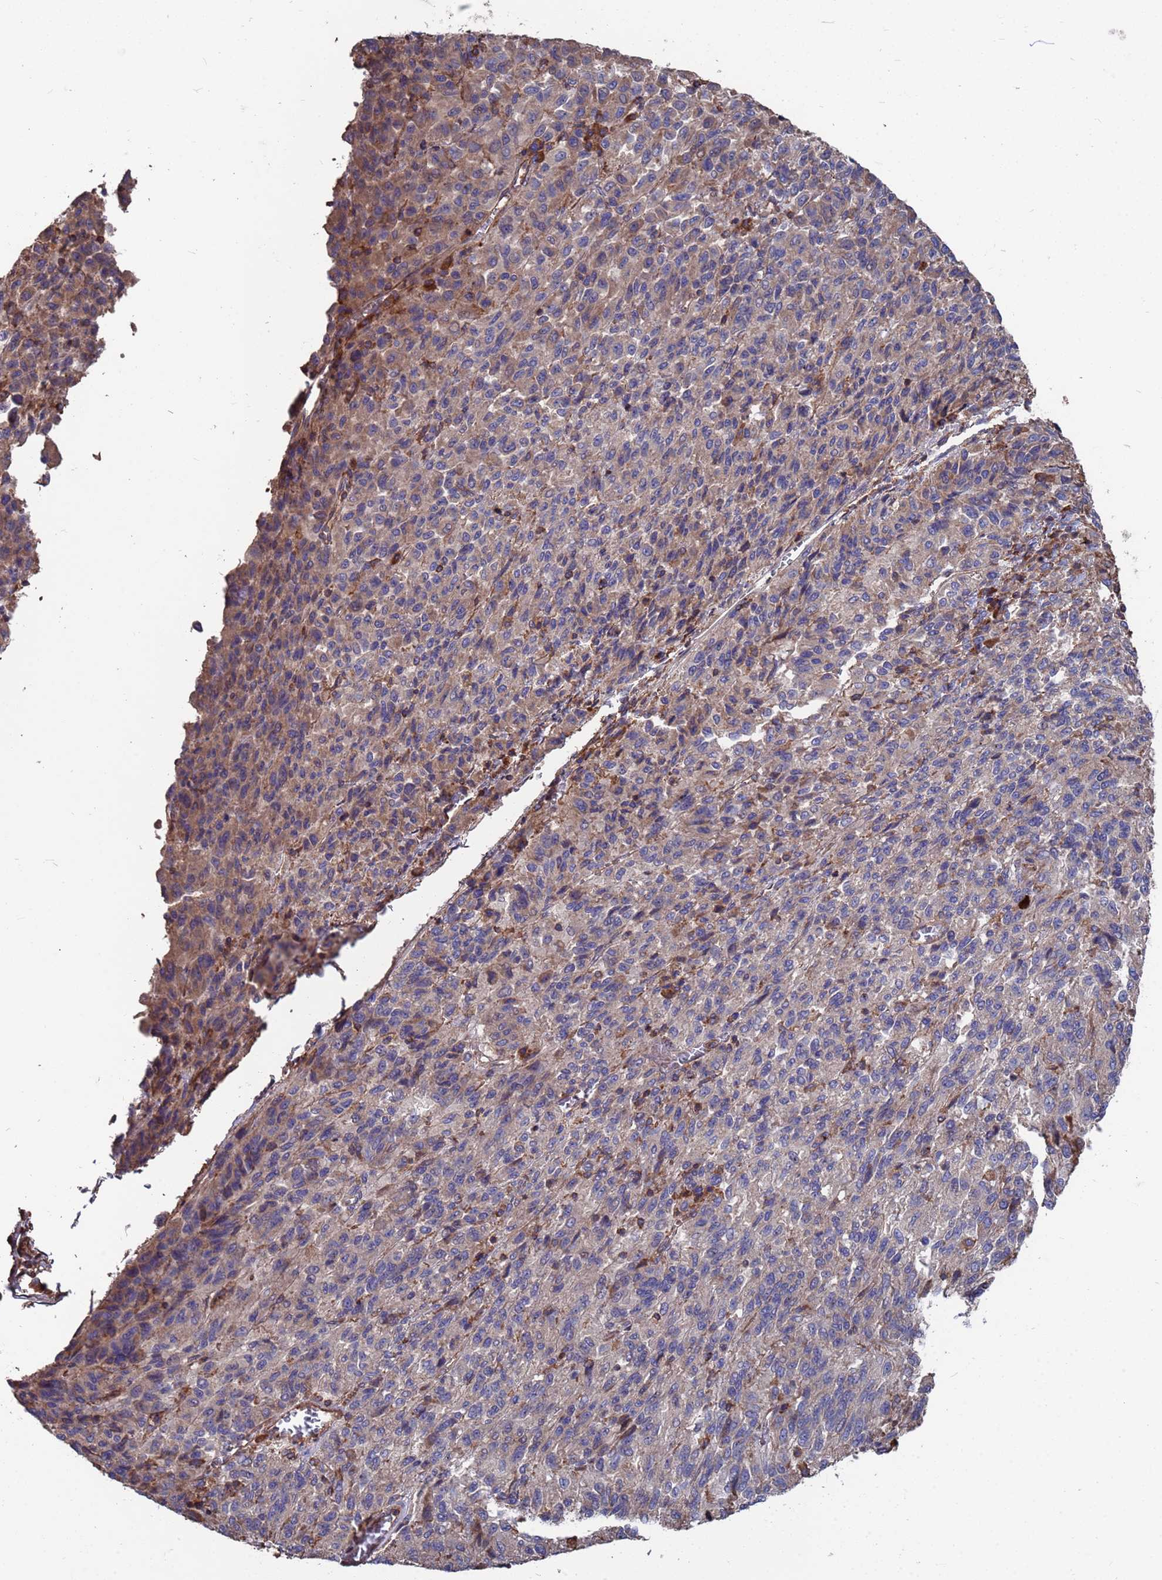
{"staining": {"intensity": "negative", "quantity": "none", "location": "none"}, "tissue": "melanoma", "cell_type": "Tumor cells", "image_type": "cancer", "snomed": [{"axis": "morphology", "description": "Malignant melanoma, Metastatic site"}, {"axis": "topography", "description": "Lung"}], "caption": "A photomicrograph of malignant melanoma (metastatic site) stained for a protein displays no brown staining in tumor cells. (Immunohistochemistry, brightfield microscopy, high magnification).", "gene": "PYCR1", "patient": {"sex": "male", "age": 64}}